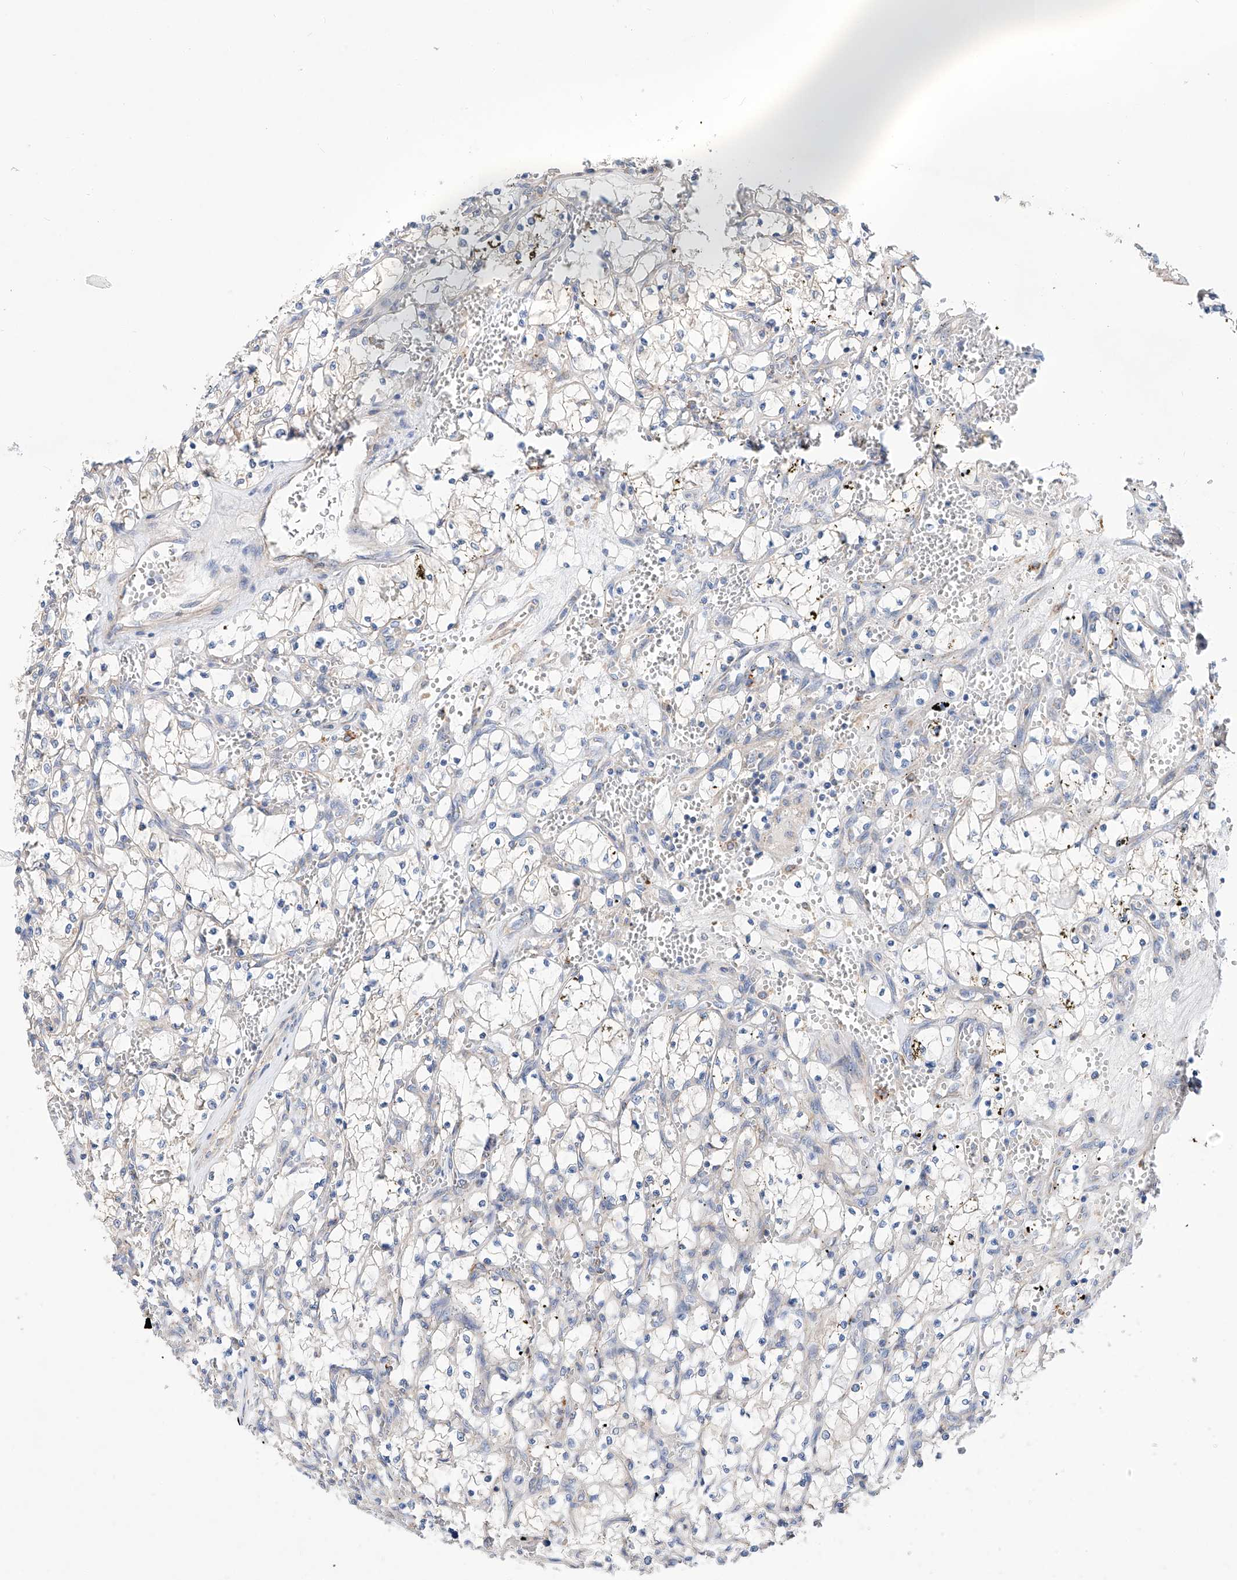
{"staining": {"intensity": "negative", "quantity": "none", "location": "none"}, "tissue": "renal cancer", "cell_type": "Tumor cells", "image_type": "cancer", "snomed": [{"axis": "morphology", "description": "Adenocarcinoma, NOS"}, {"axis": "topography", "description": "Kidney"}], "caption": "Immunohistochemistry (IHC) of renal adenocarcinoma reveals no expression in tumor cells.", "gene": "SLC22A7", "patient": {"sex": "female", "age": 69}}